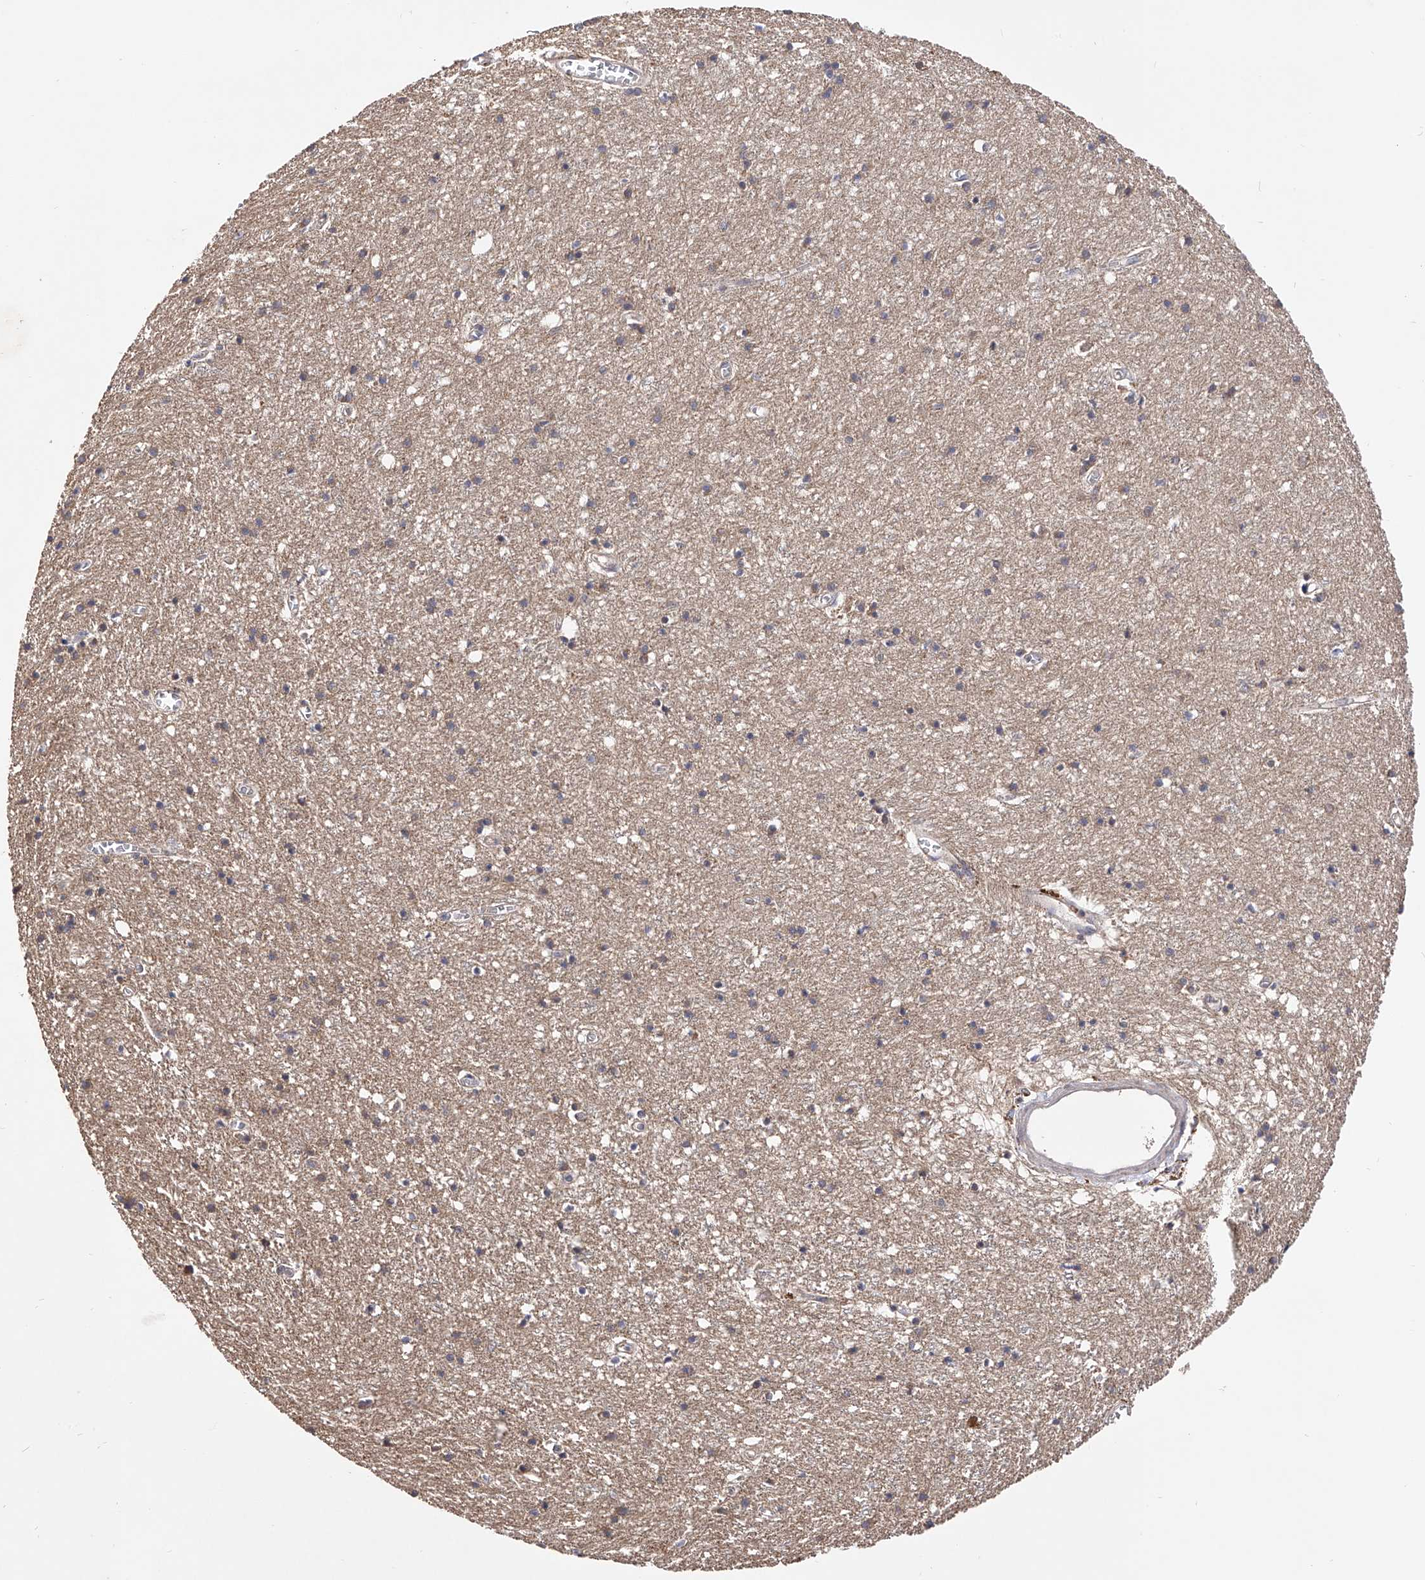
{"staining": {"intensity": "negative", "quantity": "none", "location": "none"}, "tissue": "cerebral cortex", "cell_type": "Endothelial cells", "image_type": "normal", "snomed": [{"axis": "morphology", "description": "Normal tissue, NOS"}, {"axis": "topography", "description": "Cerebral cortex"}], "caption": "DAB (3,3'-diaminobenzidine) immunohistochemical staining of normal cerebral cortex reveals no significant staining in endothelial cells. The staining was performed using DAB (3,3'-diaminobenzidine) to visualize the protein expression in brown, while the nuclei were stained in blue with hematoxylin (Magnification: 20x).", "gene": "USP45", "patient": {"sex": "female", "age": 64}}